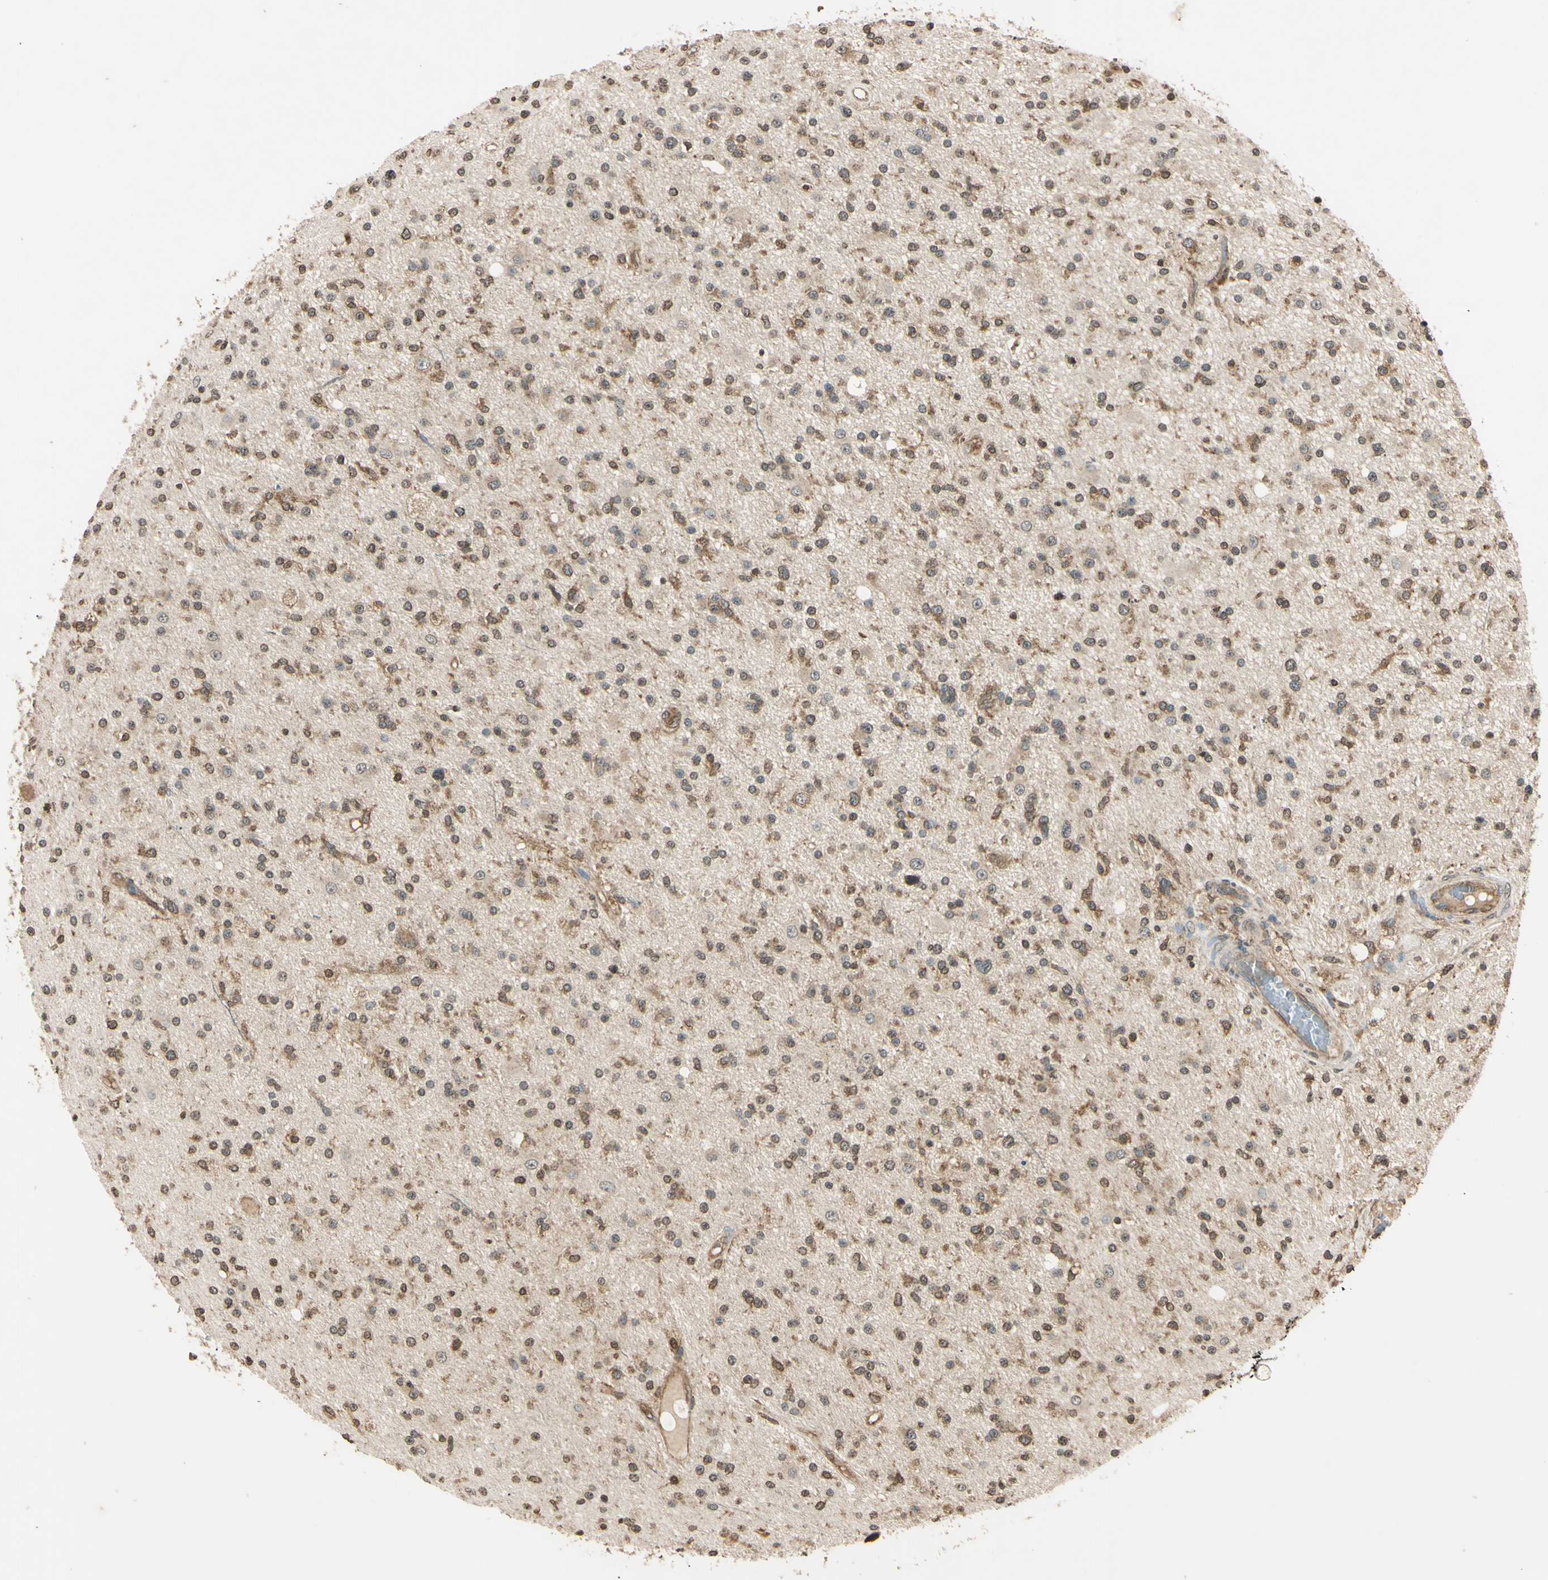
{"staining": {"intensity": "moderate", "quantity": ">75%", "location": "cytoplasmic/membranous"}, "tissue": "glioma", "cell_type": "Tumor cells", "image_type": "cancer", "snomed": [{"axis": "morphology", "description": "Glioma, malignant, High grade"}, {"axis": "topography", "description": "Brain"}], "caption": "Immunohistochemistry (IHC) photomicrograph of human malignant glioma (high-grade) stained for a protein (brown), which demonstrates medium levels of moderate cytoplasmic/membranous positivity in about >75% of tumor cells.", "gene": "EPN1", "patient": {"sex": "male", "age": 33}}